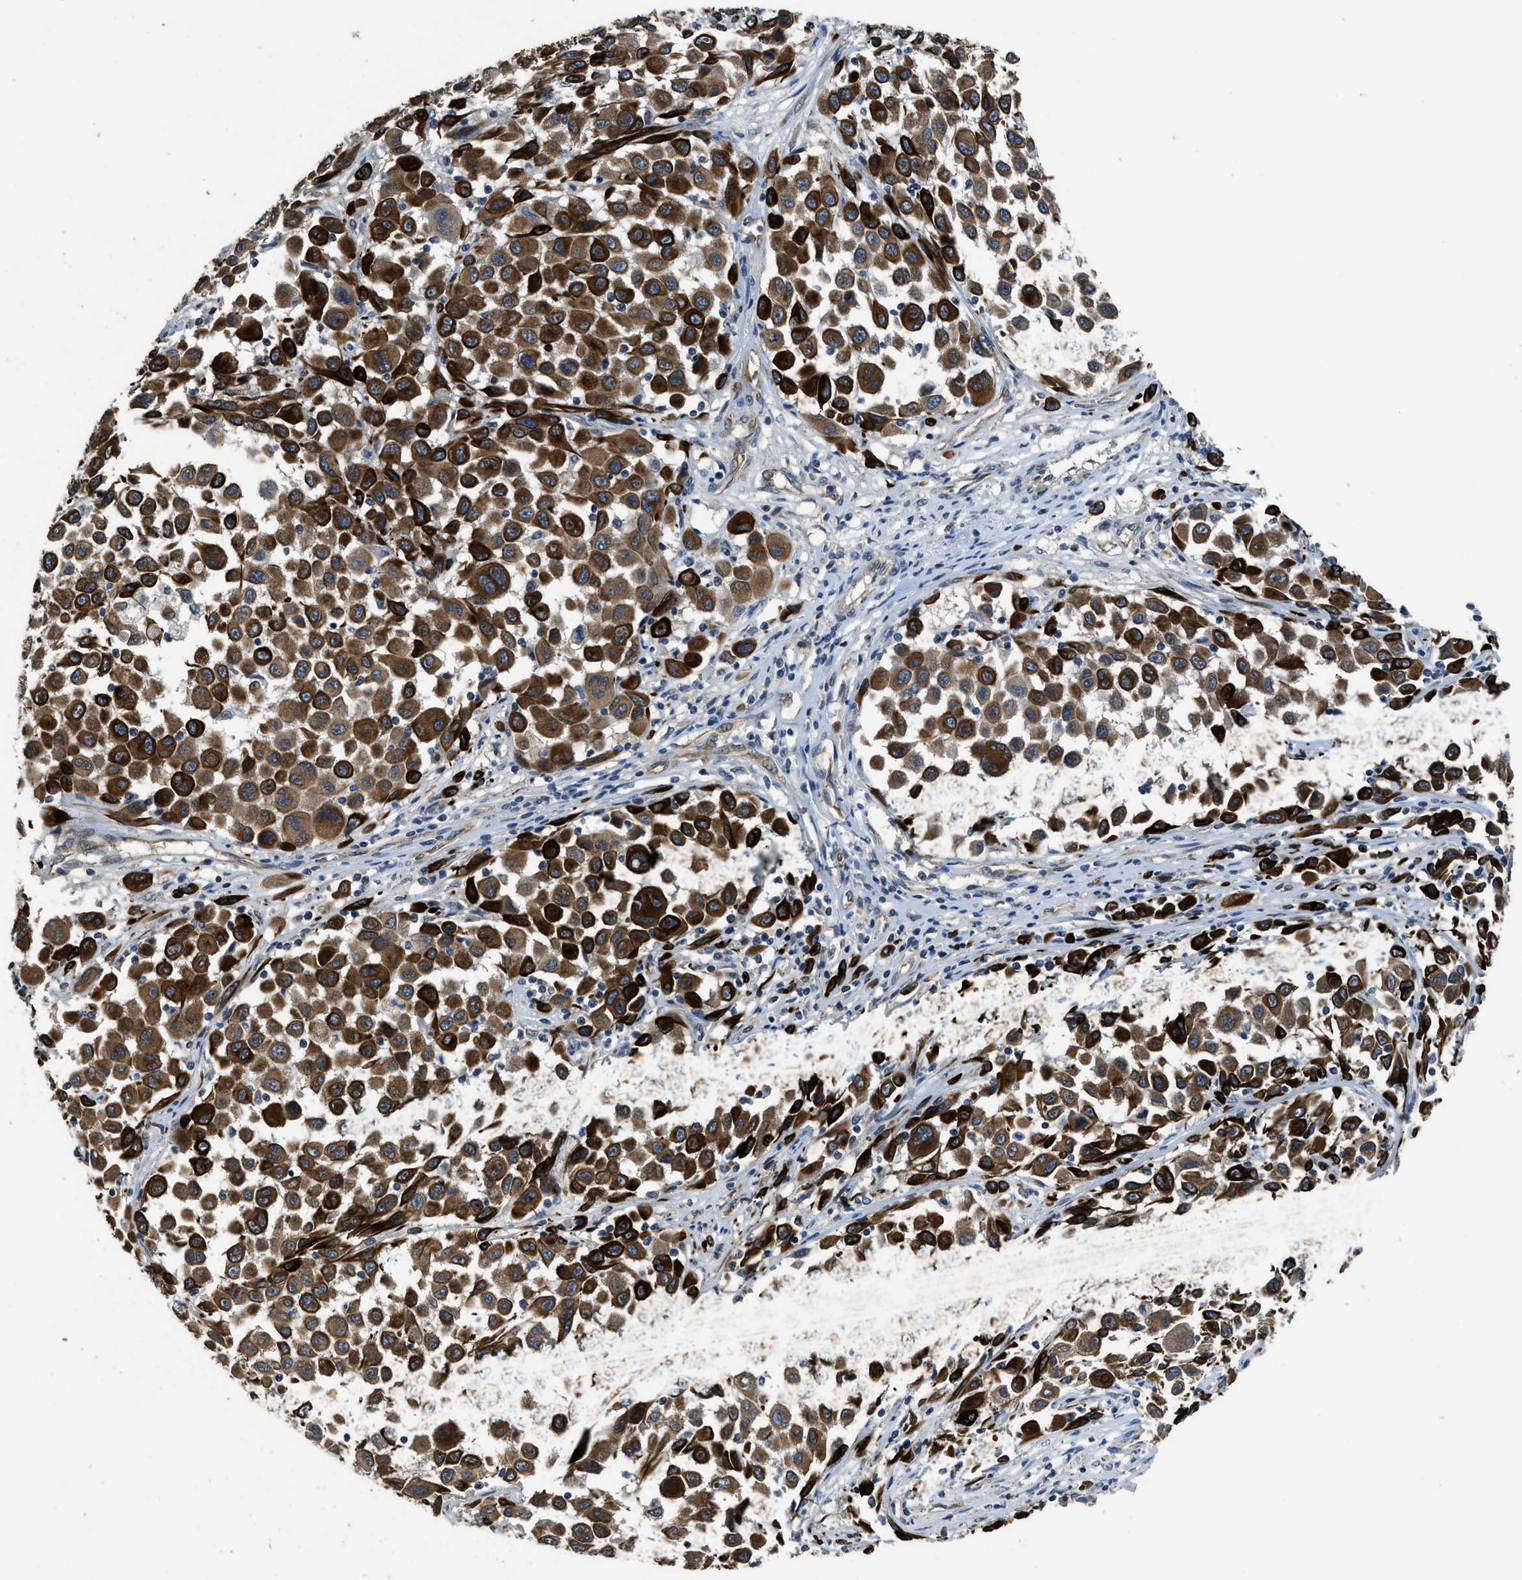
{"staining": {"intensity": "strong", "quantity": ">75%", "location": "cytoplasmic/membranous"}, "tissue": "melanoma", "cell_type": "Tumor cells", "image_type": "cancer", "snomed": [{"axis": "morphology", "description": "Malignant melanoma, Metastatic site"}, {"axis": "topography", "description": "Lymph node"}], "caption": "Tumor cells show high levels of strong cytoplasmic/membranous expression in approximately >75% of cells in human melanoma.", "gene": "SYNM", "patient": {"sex": "male", "age": 61}}